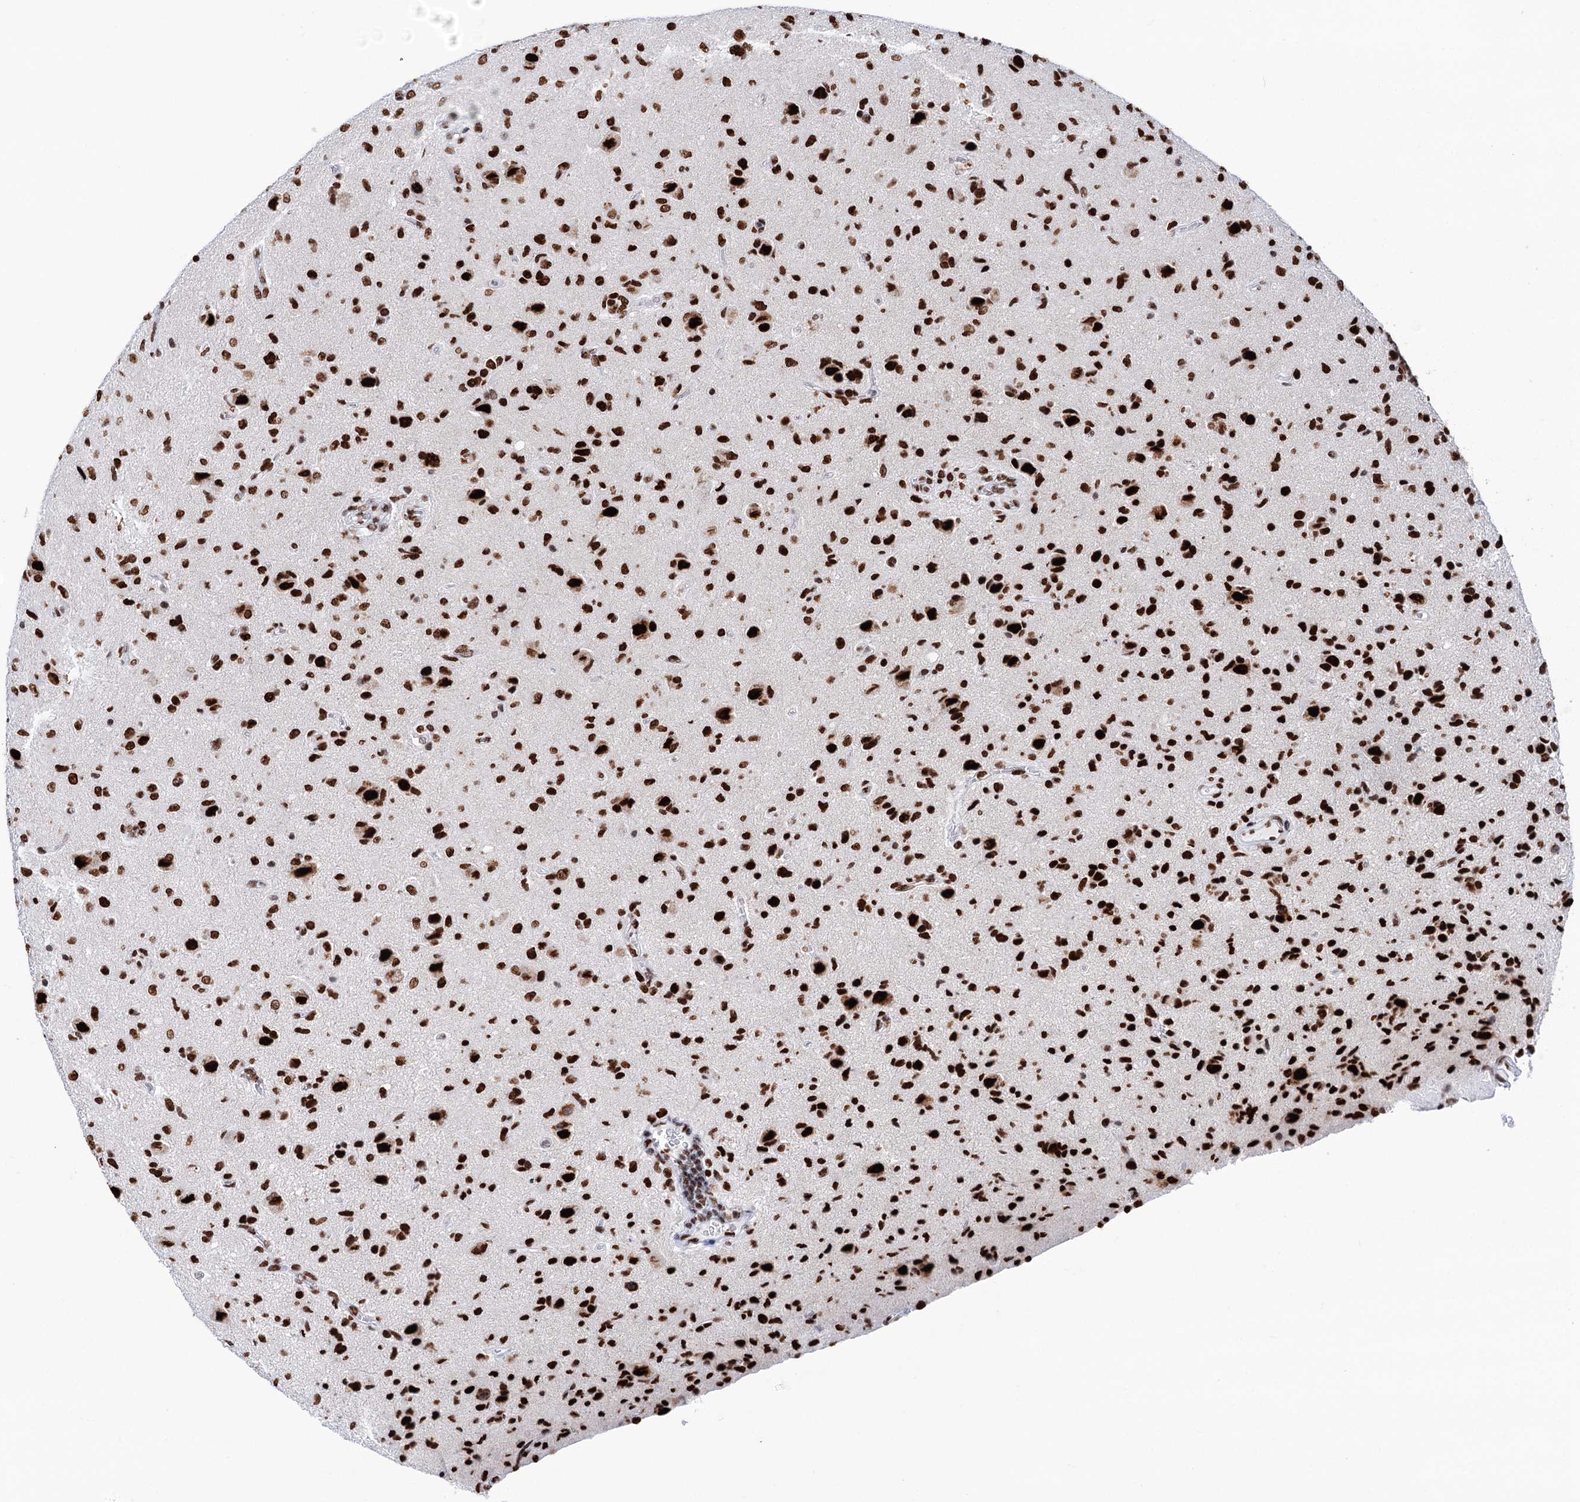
{"staining": {"intensity": "strong", "quantity": ">75%", "location": "nuclear"}, "tissue": "glioma", "cell_type": "Tumor cells", "image_type": "cancer", "snomed": [{"axis": "morphology", "description": "Glioma, malignant, High grade"}, {"axis": "topography", "description": "Brain"}], "caption": "Human malignant glioma (high-grade) stained for a protein (brown) exhibits strong nuclear positive positivity in about >75% of tumor cells.", "gene": "MATR3", "patient": {"sex": "female", "age": 57}}